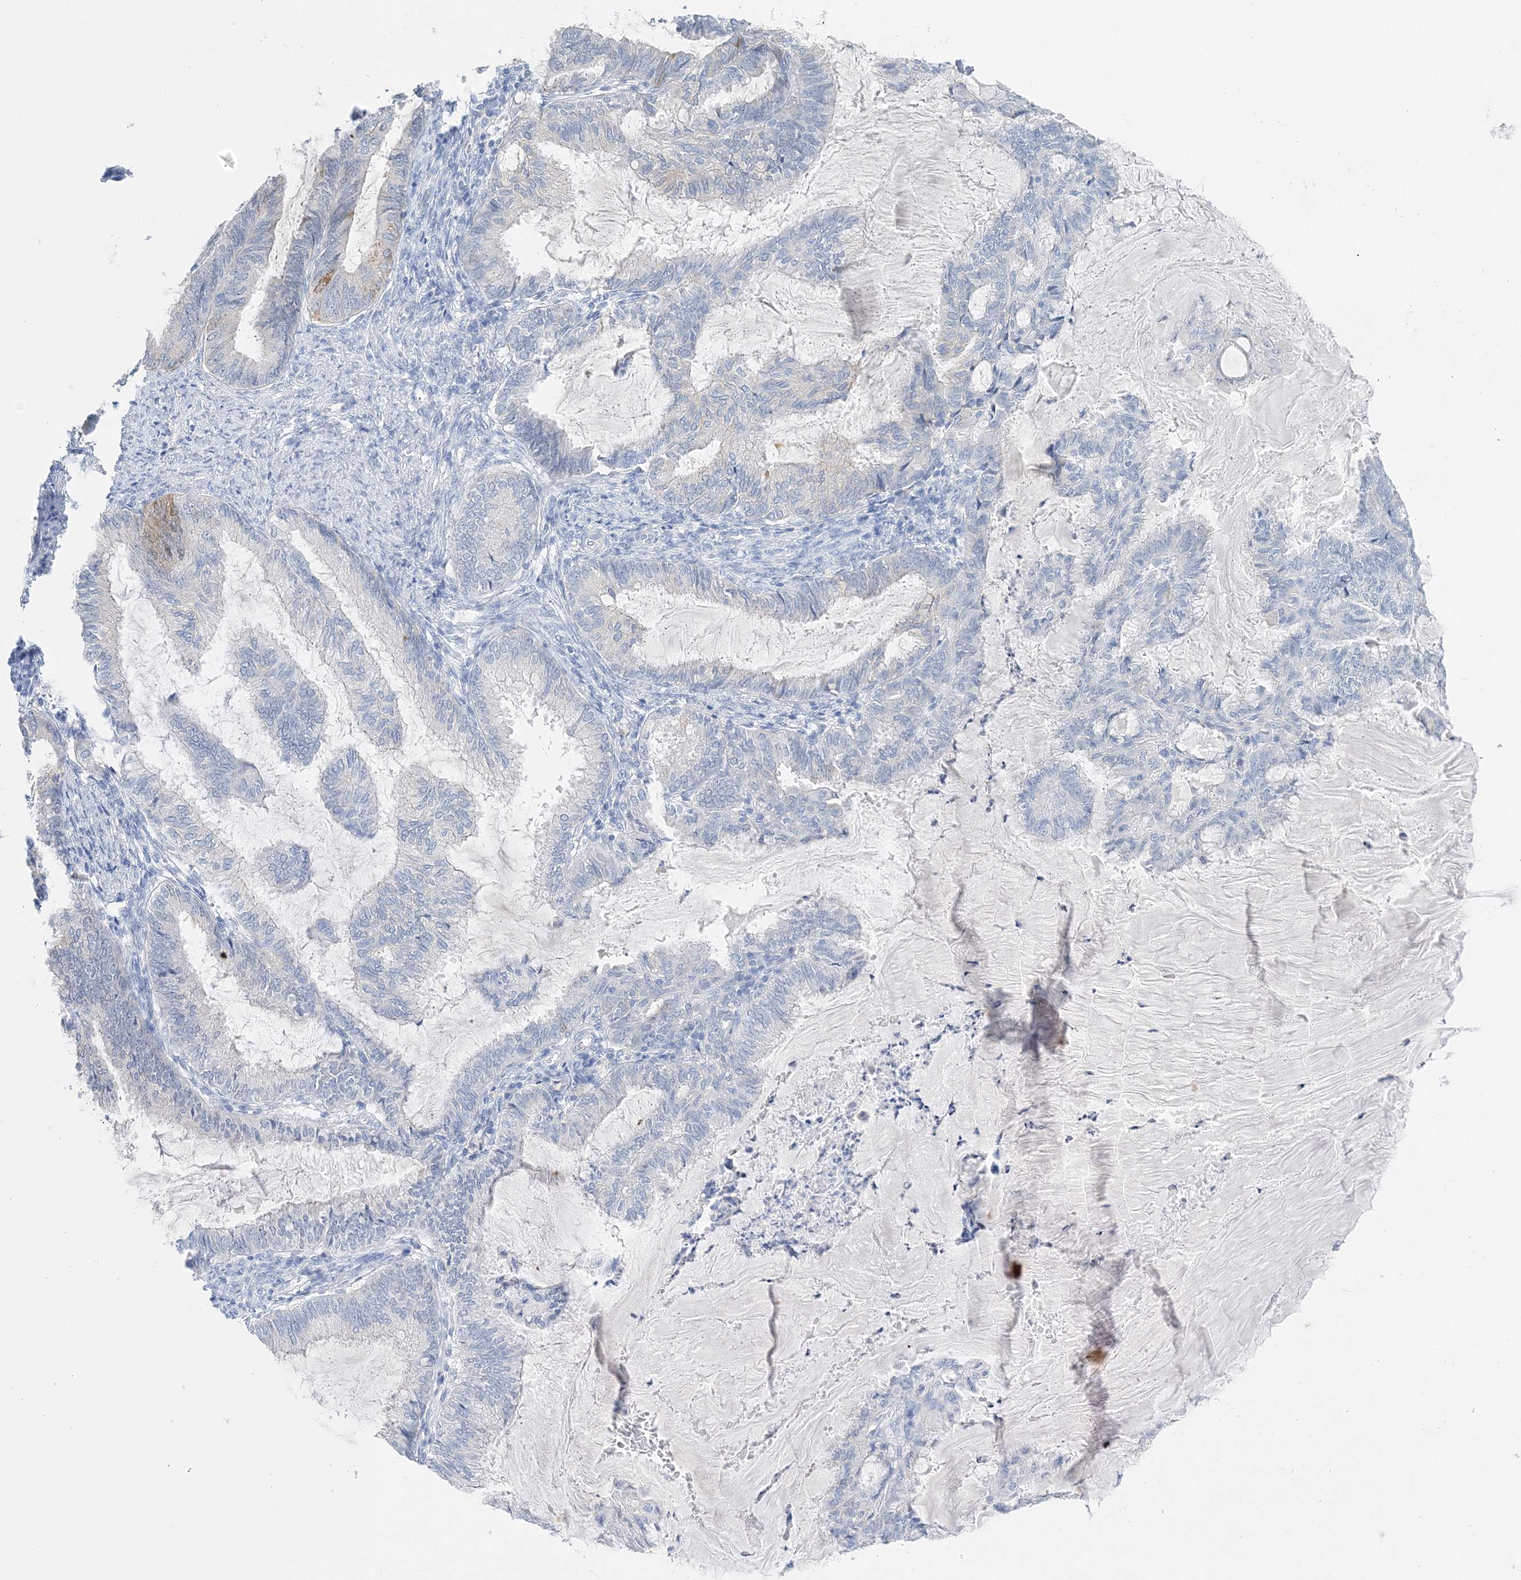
{"staining": {"intensity": "negative", "quantity": "none", "location": "none"}, "tissue": "endometrial cancer", "cell_type": "Tumor cells", "image_type": "cancer", "snomed": [{"axis": "morphology", "description": "Adenocarcinoma, NOS"}, {"axis": "topography", "description": "Endometrium"}], "caption": "Tumor cells are negative for protein expression in human endometrial cancer (adenocarcinoma).", "gene": "HMGCS1", "patient": {"sex": "female", "age": 86}}